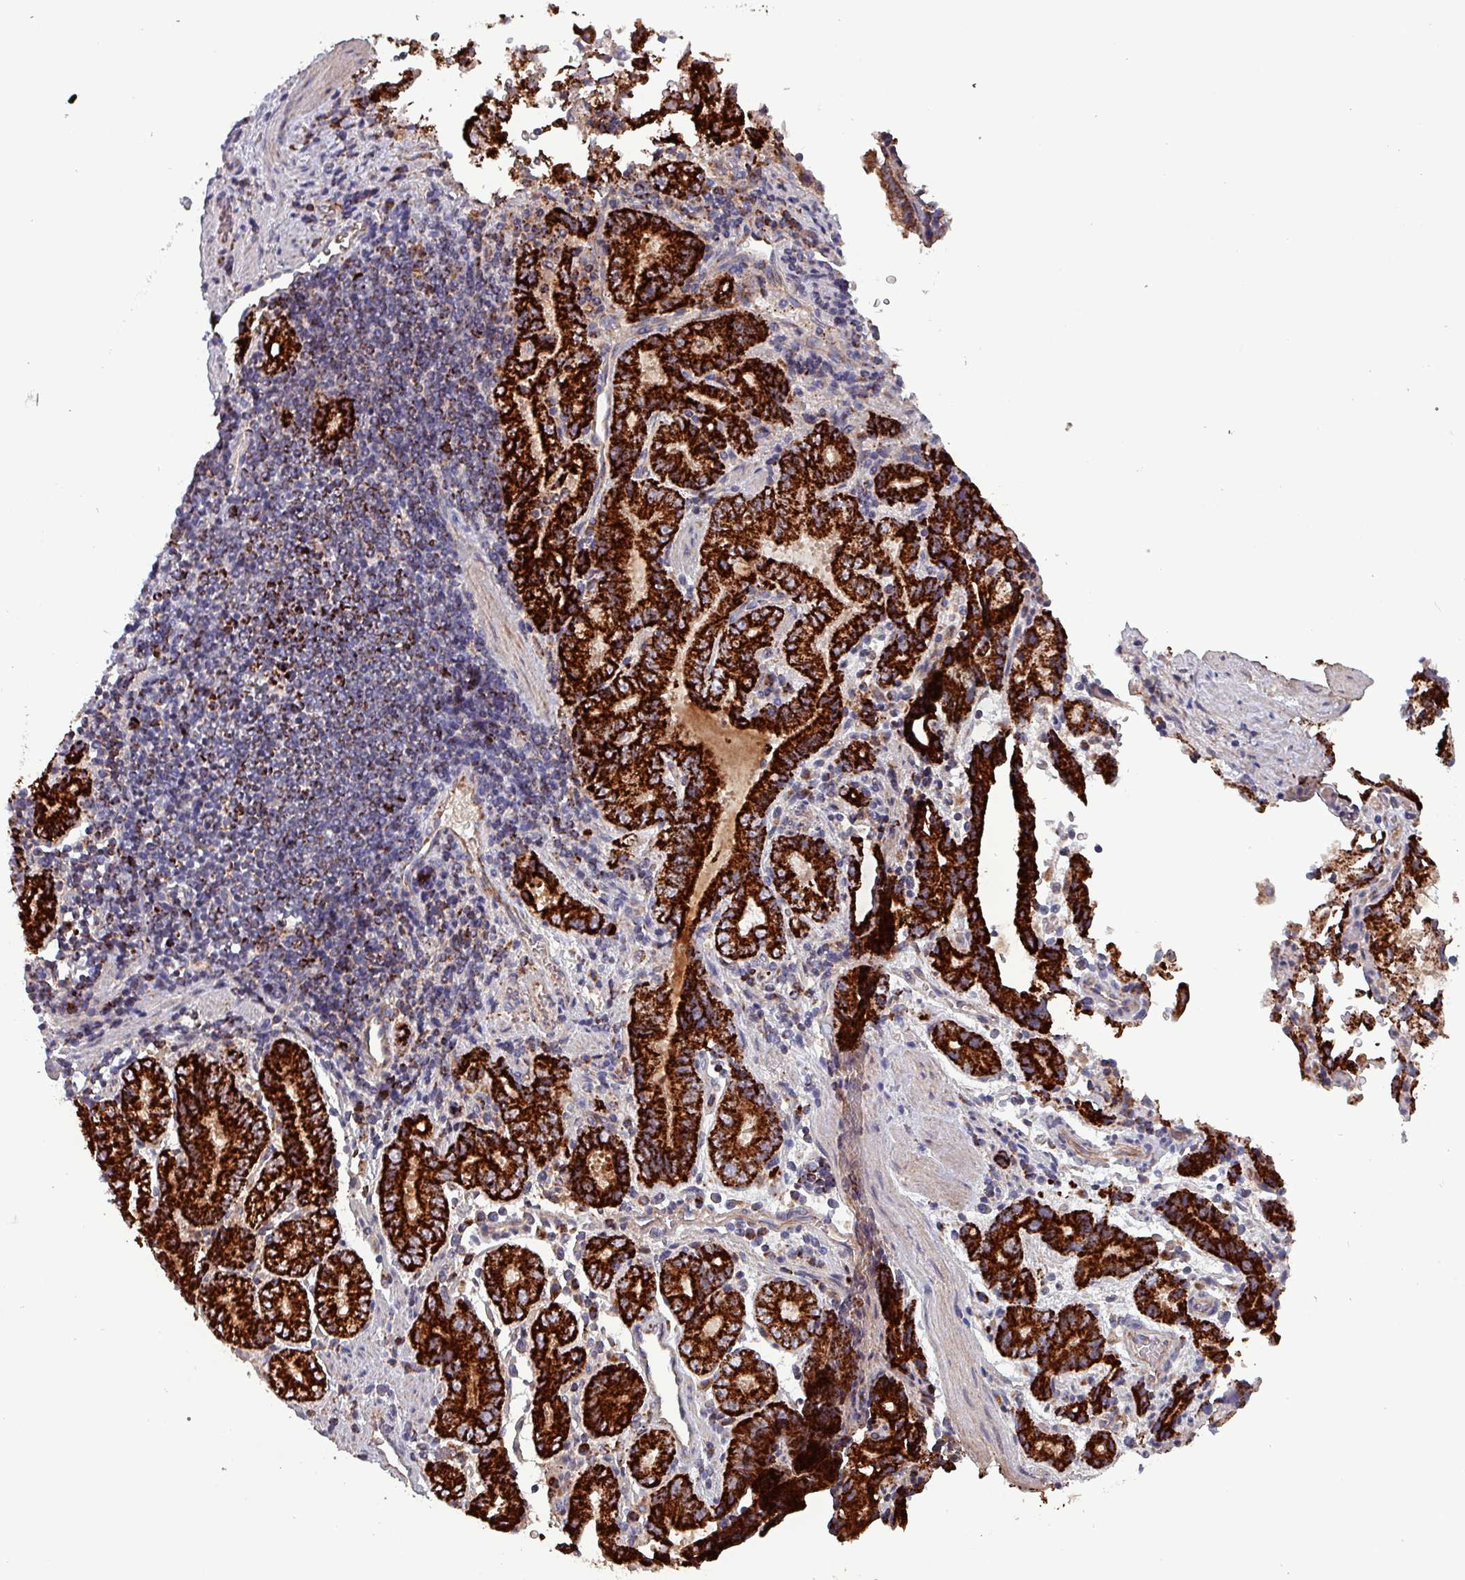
{"staining": {"intensity": "strong", "quantity": ">75%", "location": "cytoplasmic/membranous"}, "tissue": "stomach cancer", "cell_type": "Tumor cells", "image_type": "cancer", "snomed": [{"axis": "morphology", "description": "Adenocarcinoma, NOS"}, {"axis": "topography", "description": "Stomach"}], "caption": "Stomach adenocarcinoma stained with DAB (3,3'-diaminobenzidine) immunohistochemistry exhibits high levels of strong cytoplasmic/membranous expression in approximately >75% of tumor cells.", "gene": "ZNF322", "patient": {"sex": "male", "age": 62}}